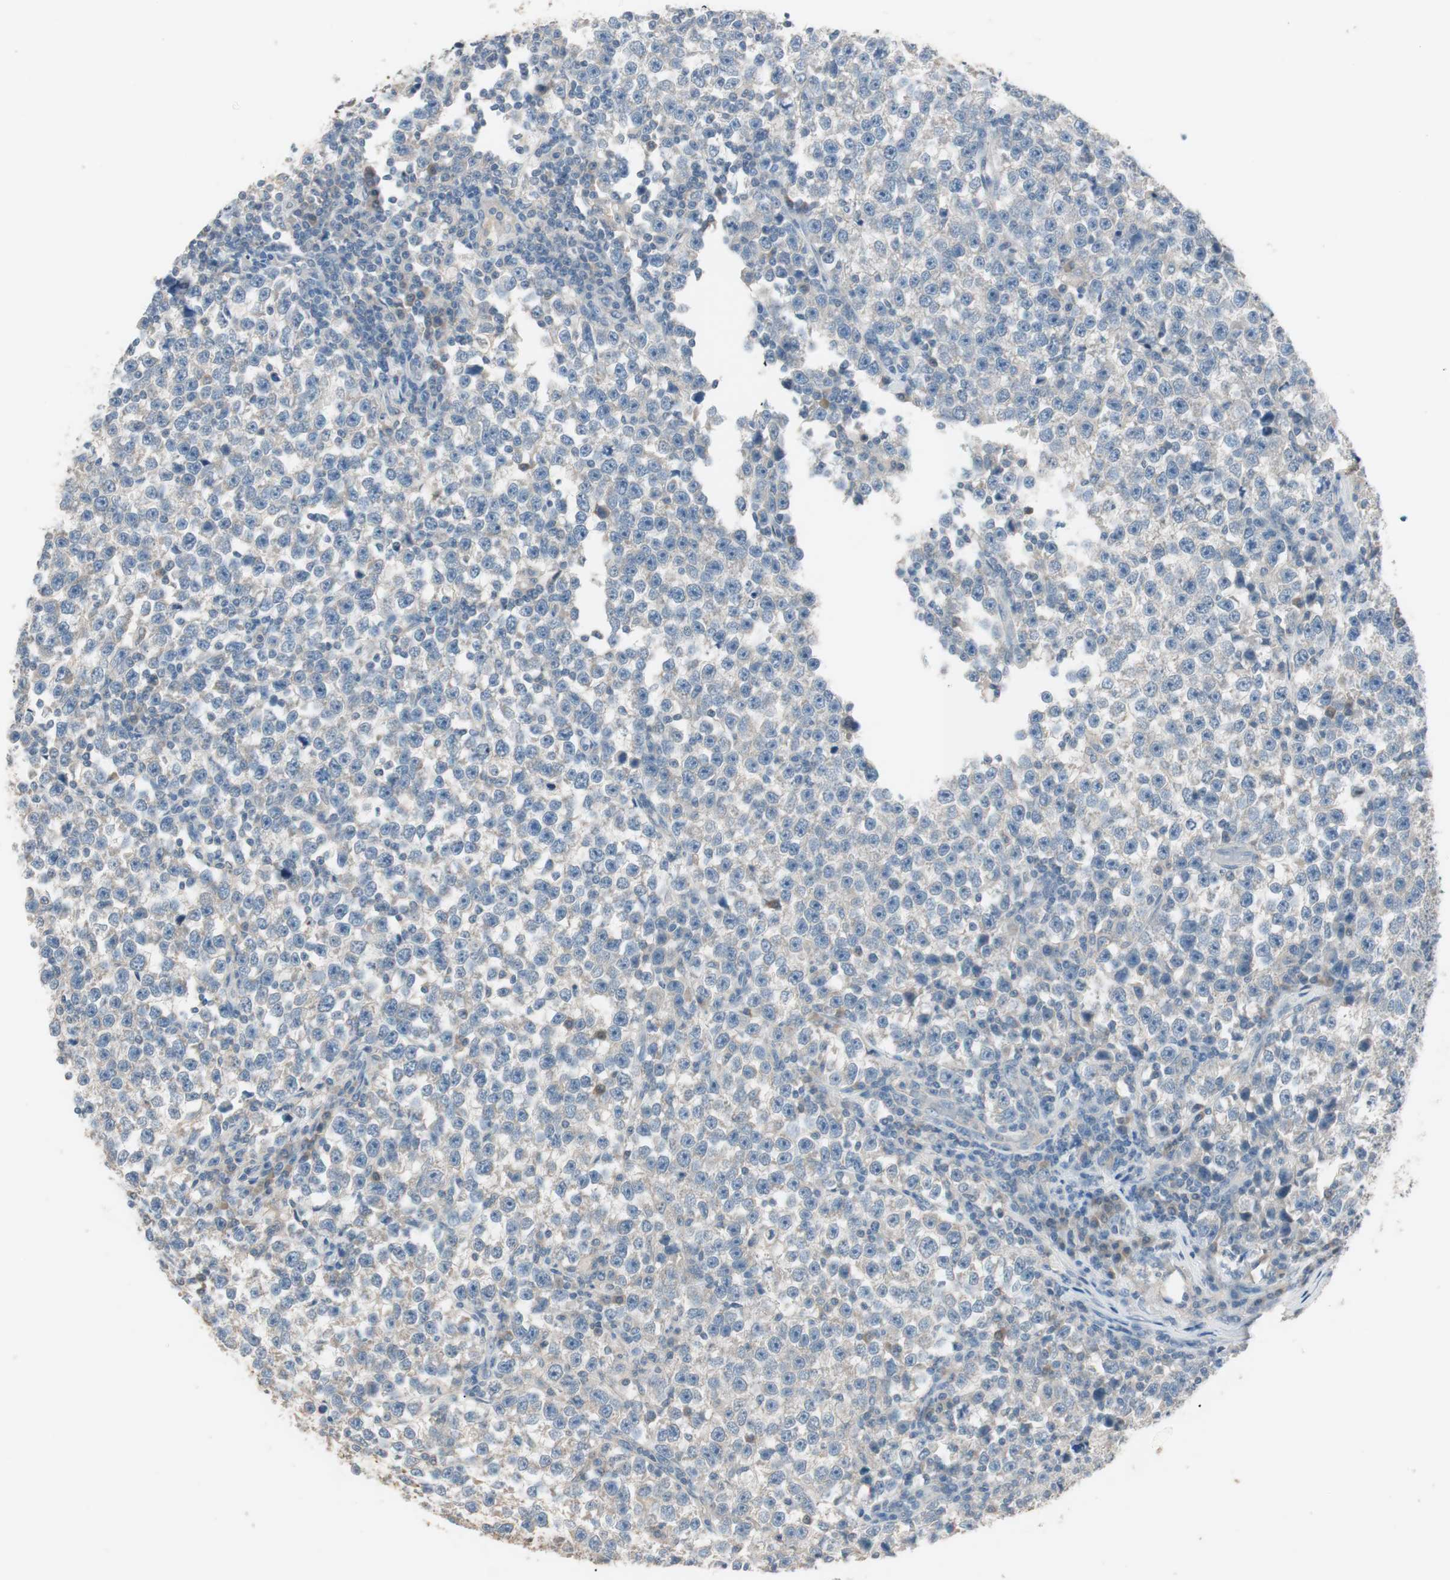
{"staining": {"intensity": "negative", "quantity": "none", "location": "none"}, "tissue": "testis cancer", "cell_type": "Tumor cells", "image_type": "cancer", "snomed": [{"axis": "morphology", "description": "Seminoma, NOS"}, {"axis": "topography", "description": "Testis"}], "caption": "Immunohistochemical staining of testis cancer demonstrates no significant positivity in tumor cells.", "gene": "KHK", "patient": {"sex": "male", "age": 43}}